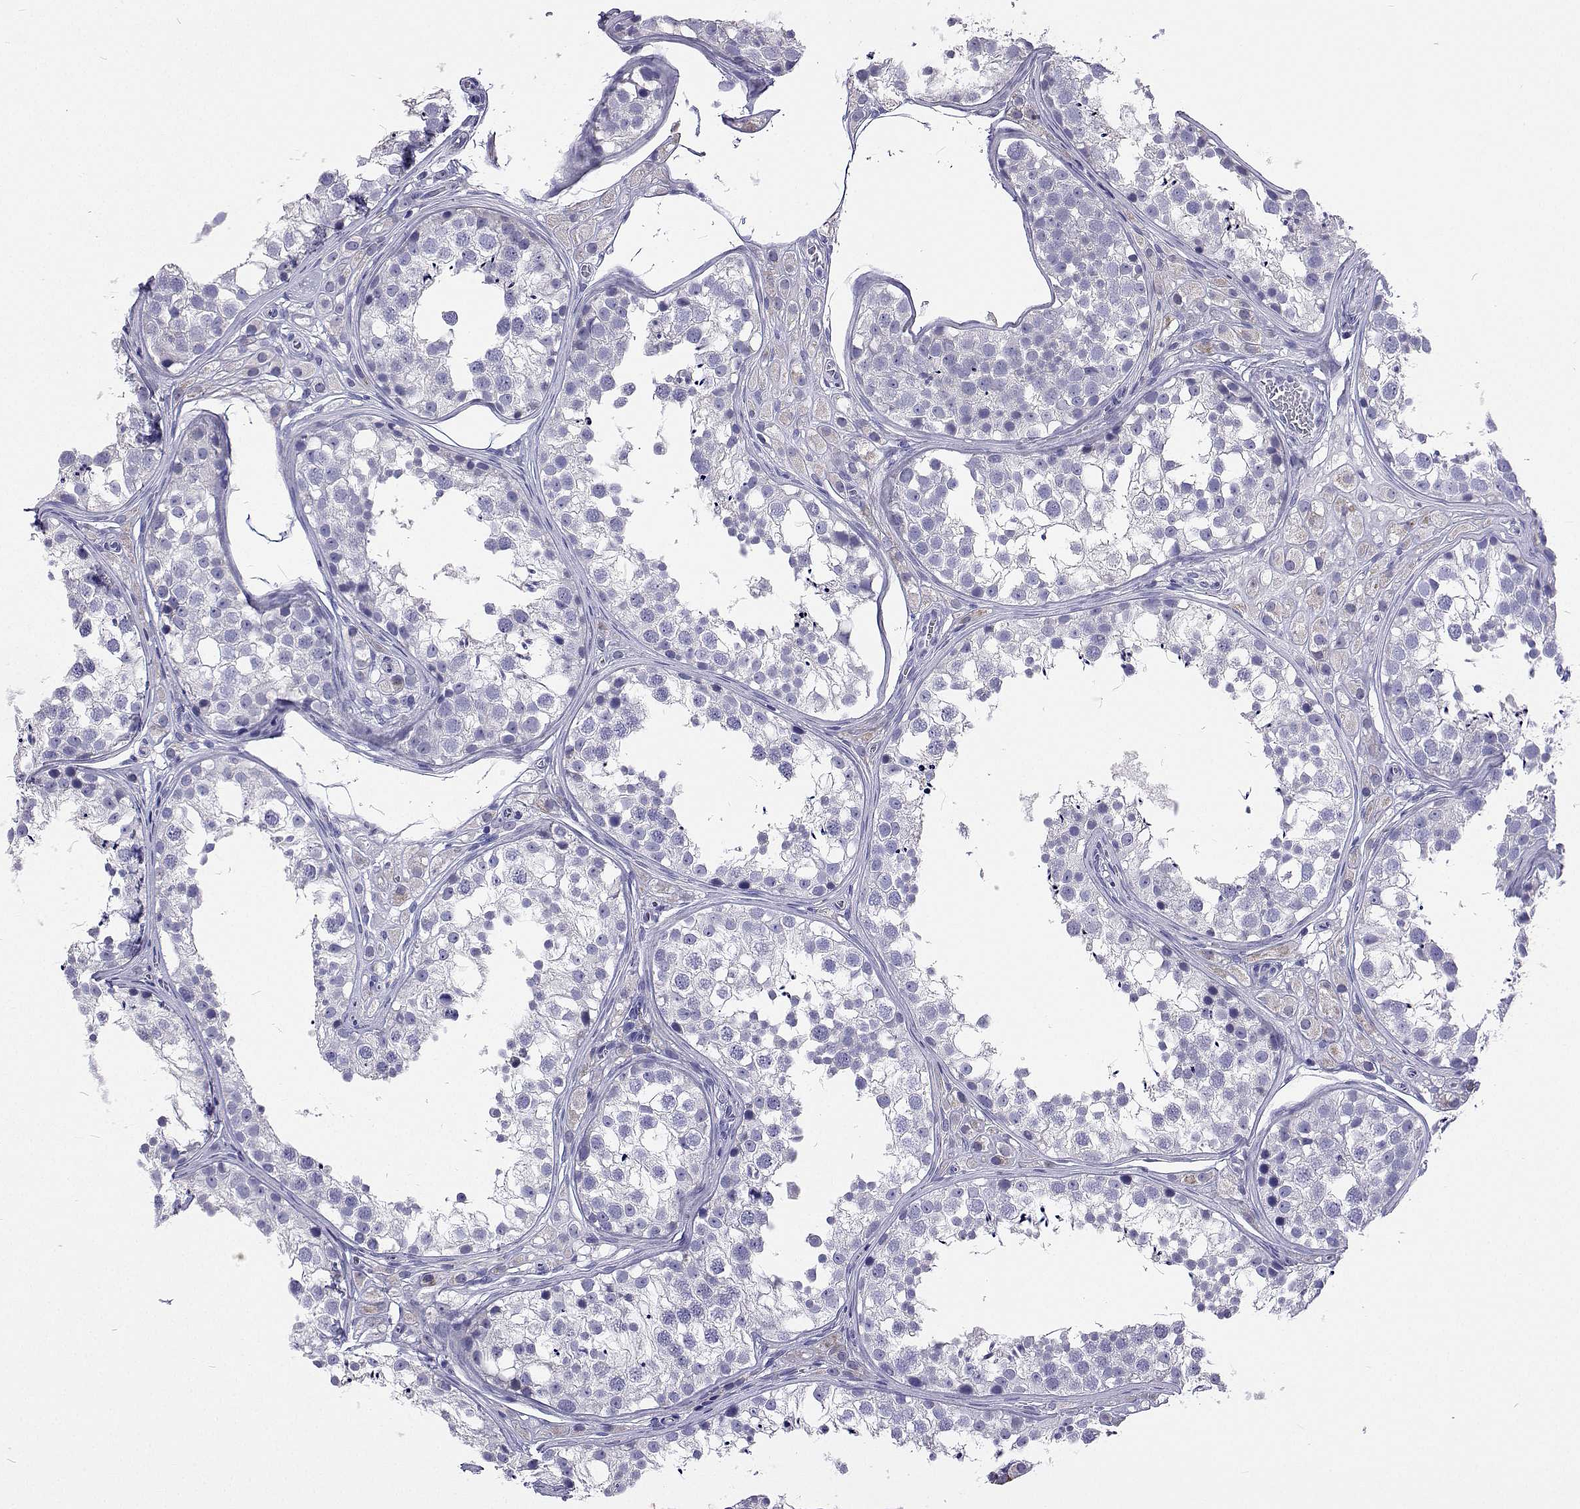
{"staining": {"intensity": "negative", "quantity": "none", "location": "none"}, "tissue": "testis", "cell_type": "Cells in seminiferous ducts", "image_type": "normal", "snomed": [{"axis": "morphology", "description": "Normal tissue, NOS"}, {"axis": "topography", "description": "Testis"}], "caption": "Protein analysis of unremarkable testis exhibits no significant positivity in cells in seminiferous ducts. Nuclei are stained in blue.", "gene": "UMODL1", "patient": {"sex": "male", "age": 13}}